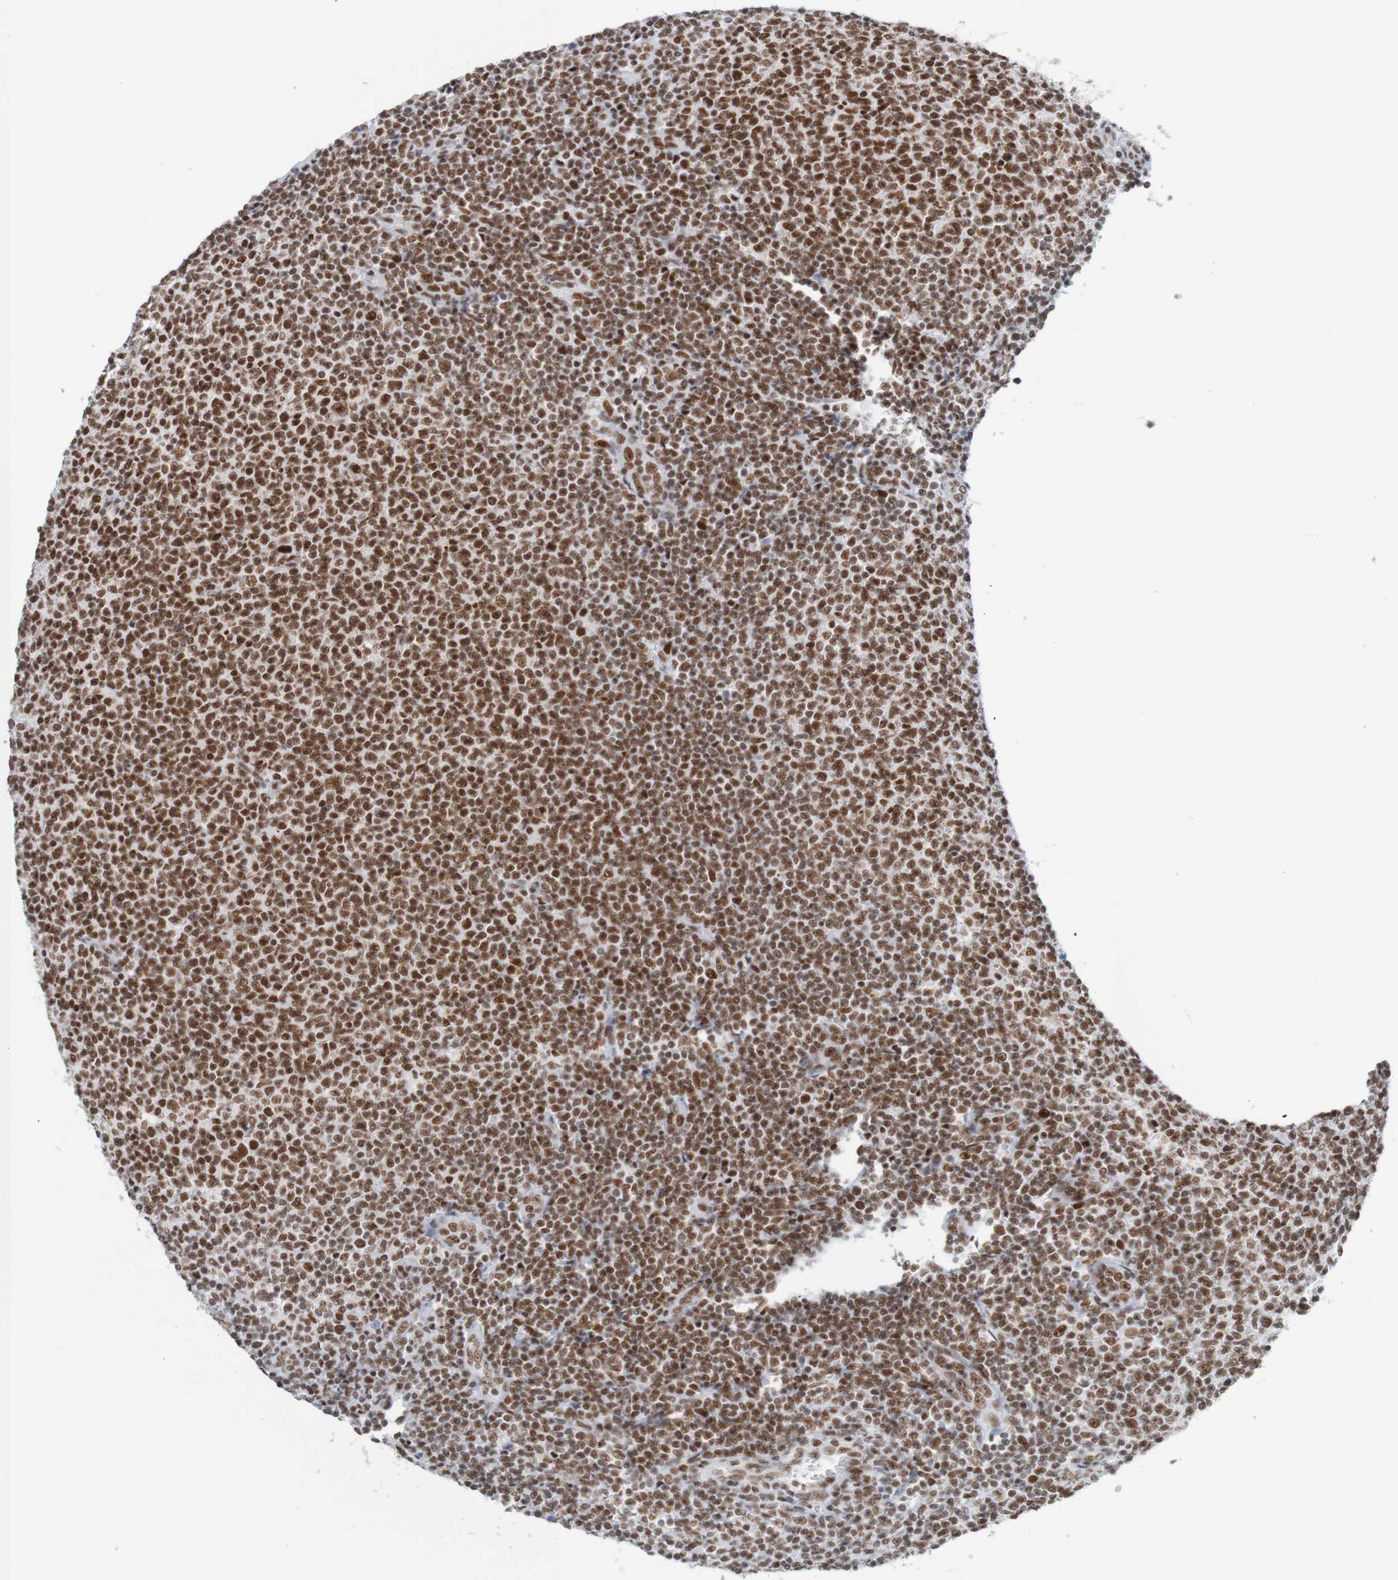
{"staining": {"intensity": "strong", "quantity": ">75%", "location": "nuclear"}, "tissue": "lymphoma", "cell_type": "Tumor cells", "image_type": "cancer", "snomed": [{"axis": "morphology", "description": "Malignant lymphoma, non-Hodgkin's type, Low grade"}, {"axis": "topography", "description": "Lymph node"}], "caption": "A high amount of strong nuclear expression is appreciated in about >75% of tumor cells in lymphoma tissue.", "gene": "THRAP3", "patient": {"sex": "male", "age": 66}}